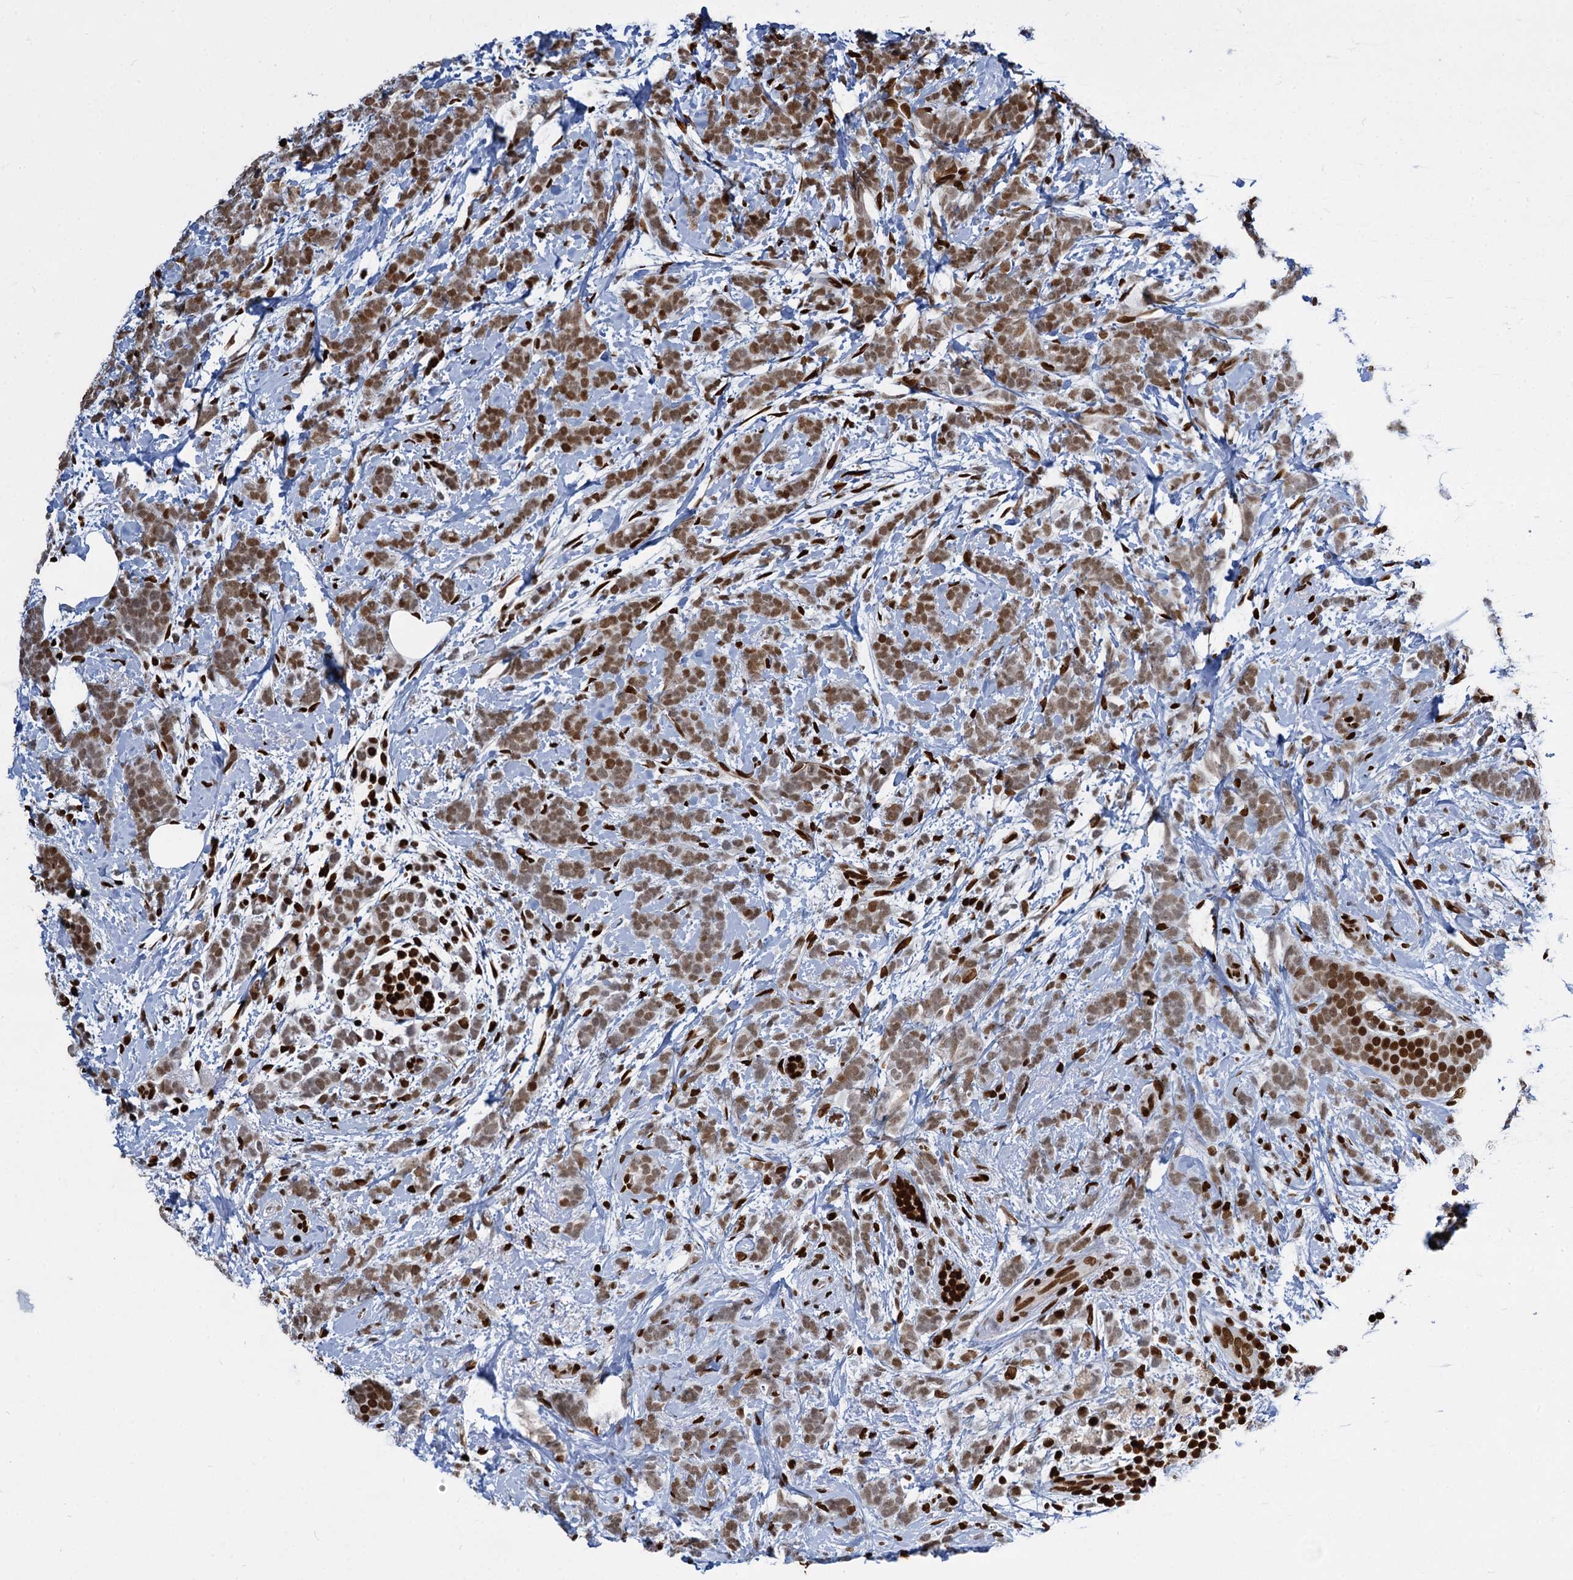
{"staining": {"intensity": "moderate", "quantity": ">75%", "location": "nuclear"}, "tissue": "breast cancer", "cell_type": "Tumor cells", "image_type": "cancer", "snomed": [{"axis": "morphology", "description": "Lobular carcinoma"}, {"axis": "topography", "description": "Breast"}], "caption": "Breast cancer (lobular carcinoma) tissue shows moderate nuclear staining in about >75% of tumor cells, visualized by immunohistochemistry.", "gene": "MECP2", "patient": {"sex": "female", "age": 58}}